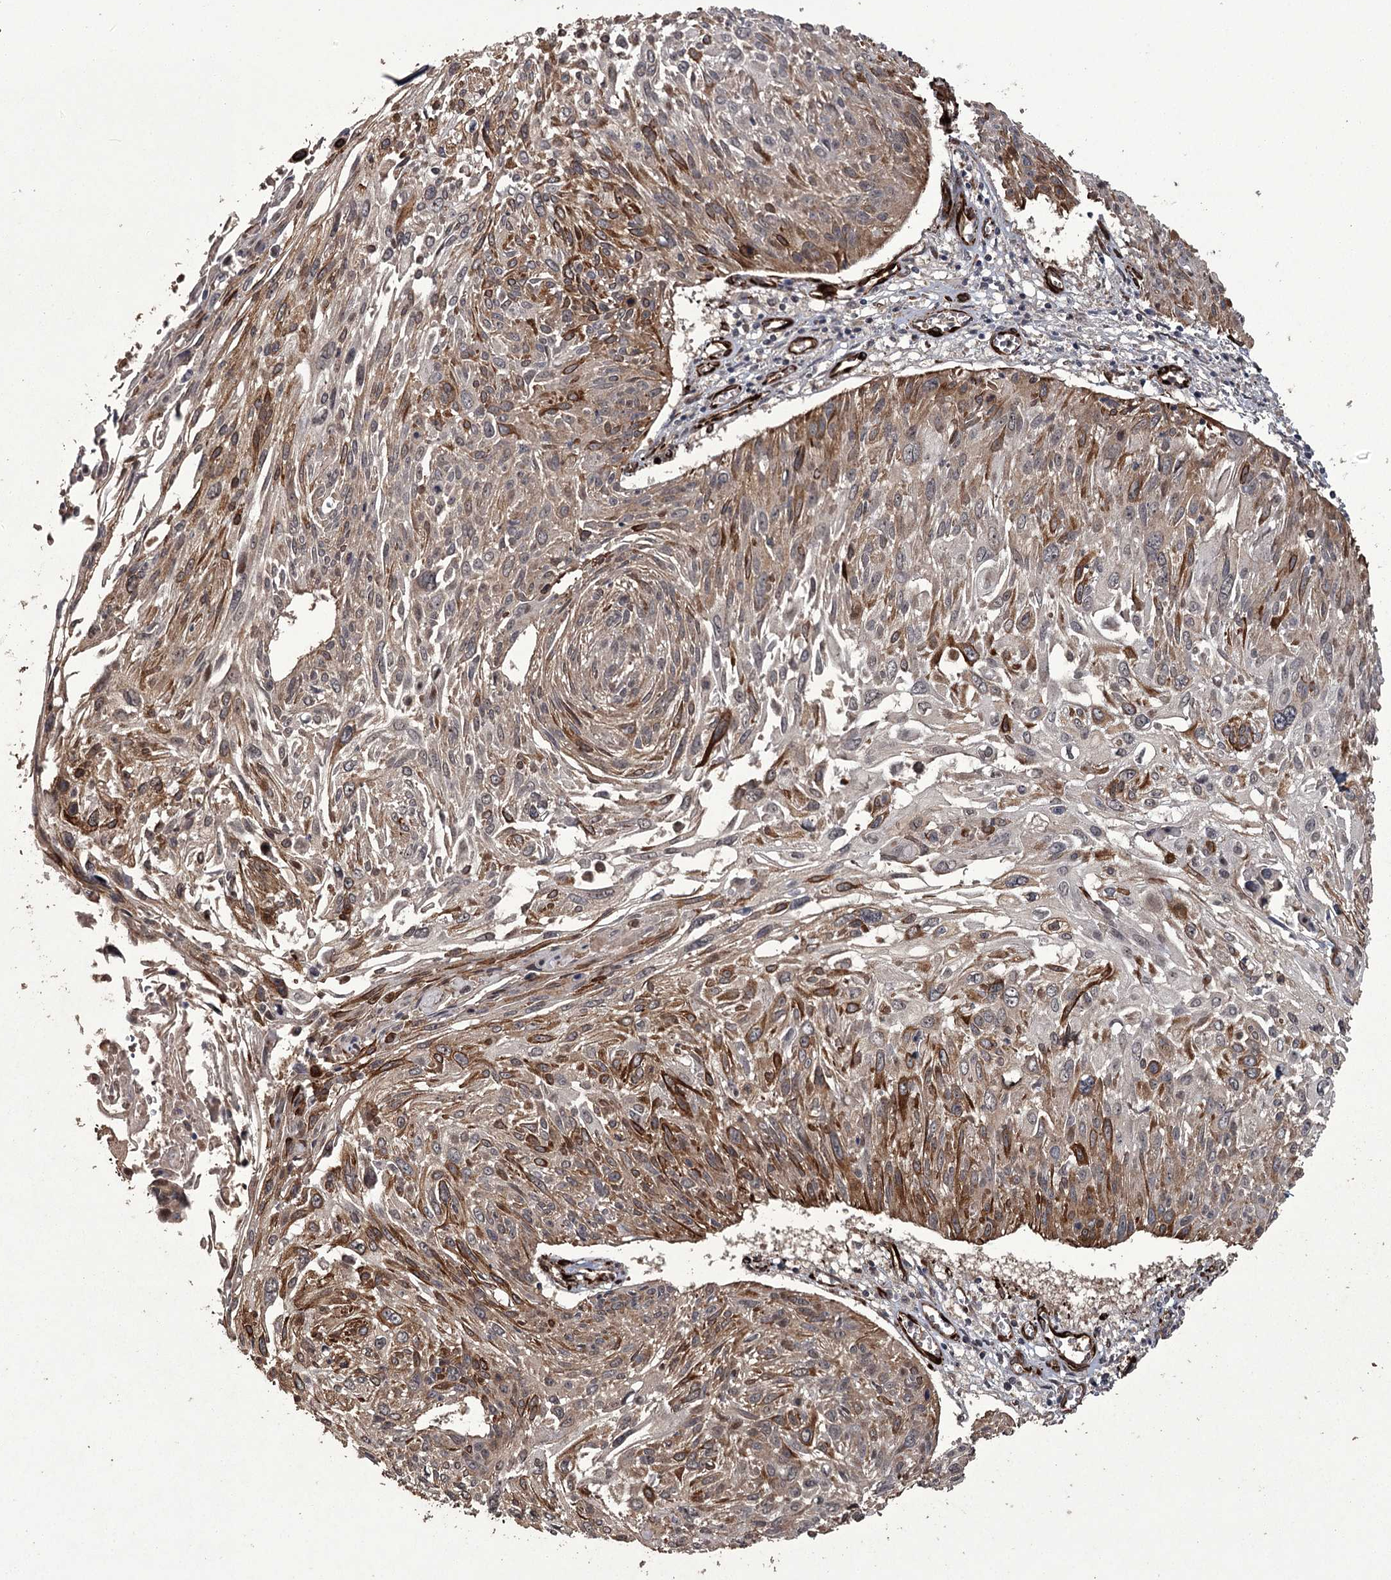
{"staining": {"intensity": "moderate", "quantity": ">75%", "location": "cytoplasmic/membranous"}, "tissue": "cervical cancer", "cell_type": "Tumor cells", "image_type": "cancer", "snomed": [{"axis": "morphology", "description": "Squamous cell carcinoma, NOS"}, {"axis": "topography", "description": "Cervix"}], "caption": "Cervical cancer stained with IHC exhibits moderate cytoplasmic/membranous expression in about >75% of tumor cells.", "gene": "RPAP3", "patient": {"sex": "female", "age": 51}}